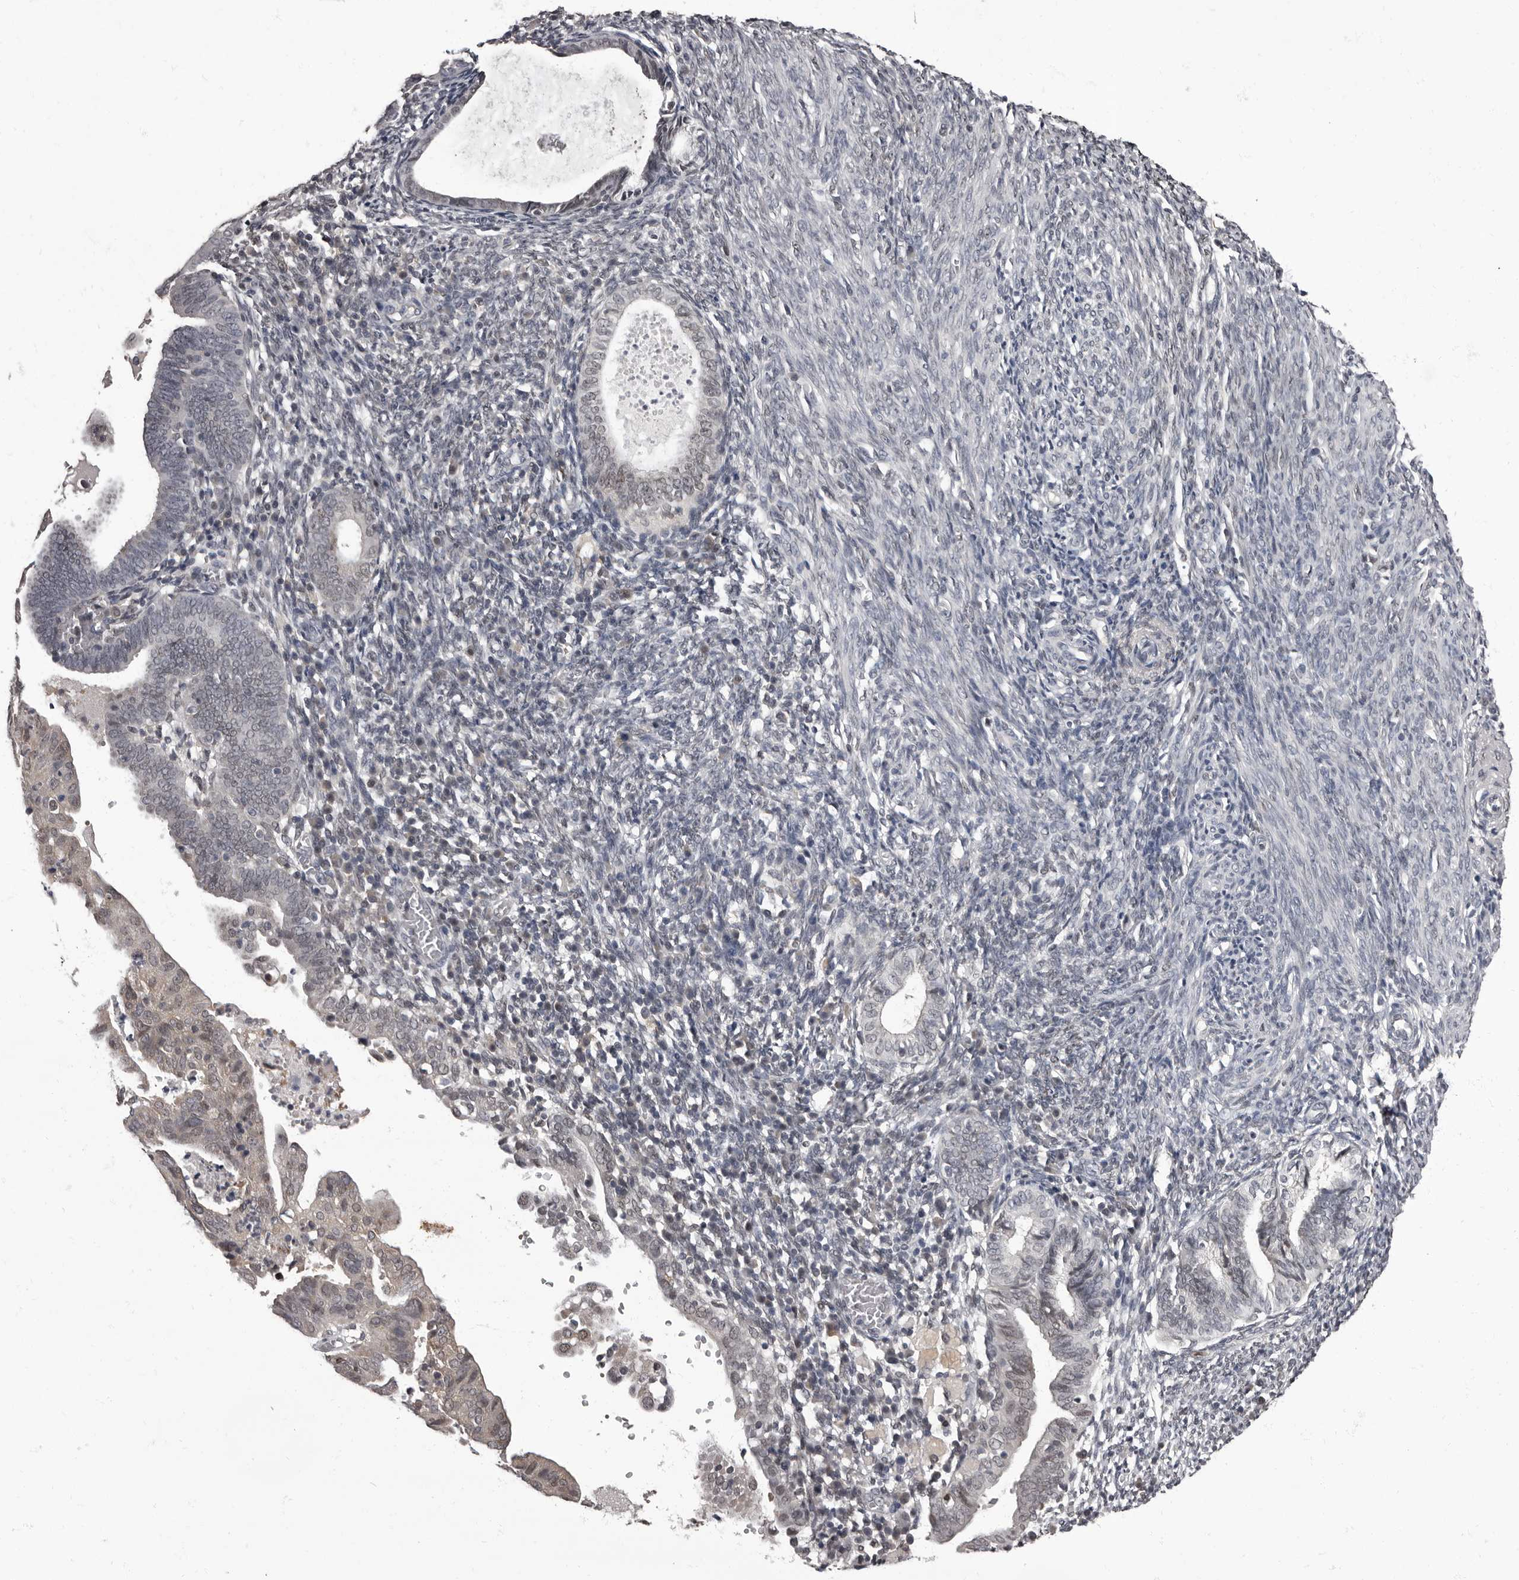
{"staining": {"intensity": "weak", "quantity": "25%-75%", "location": "nuclear"}, "tissue": "endometrial cancer", "cell_type": "Tumor cells", "image_type": "cancer", "snomed": [{"axis": "morphology", "description": "Adenocarcinoma, NOS"}, {"axis": "topography", "description": "Uterus"}], "caption": "Weak nuclear protein staining is appreciated in approximately 25%-75% of tumor cells in endometrial cancer (adenocarcinoma).", "gene": "C1orf50", "patient": {"sex": "female", "age": 77}}